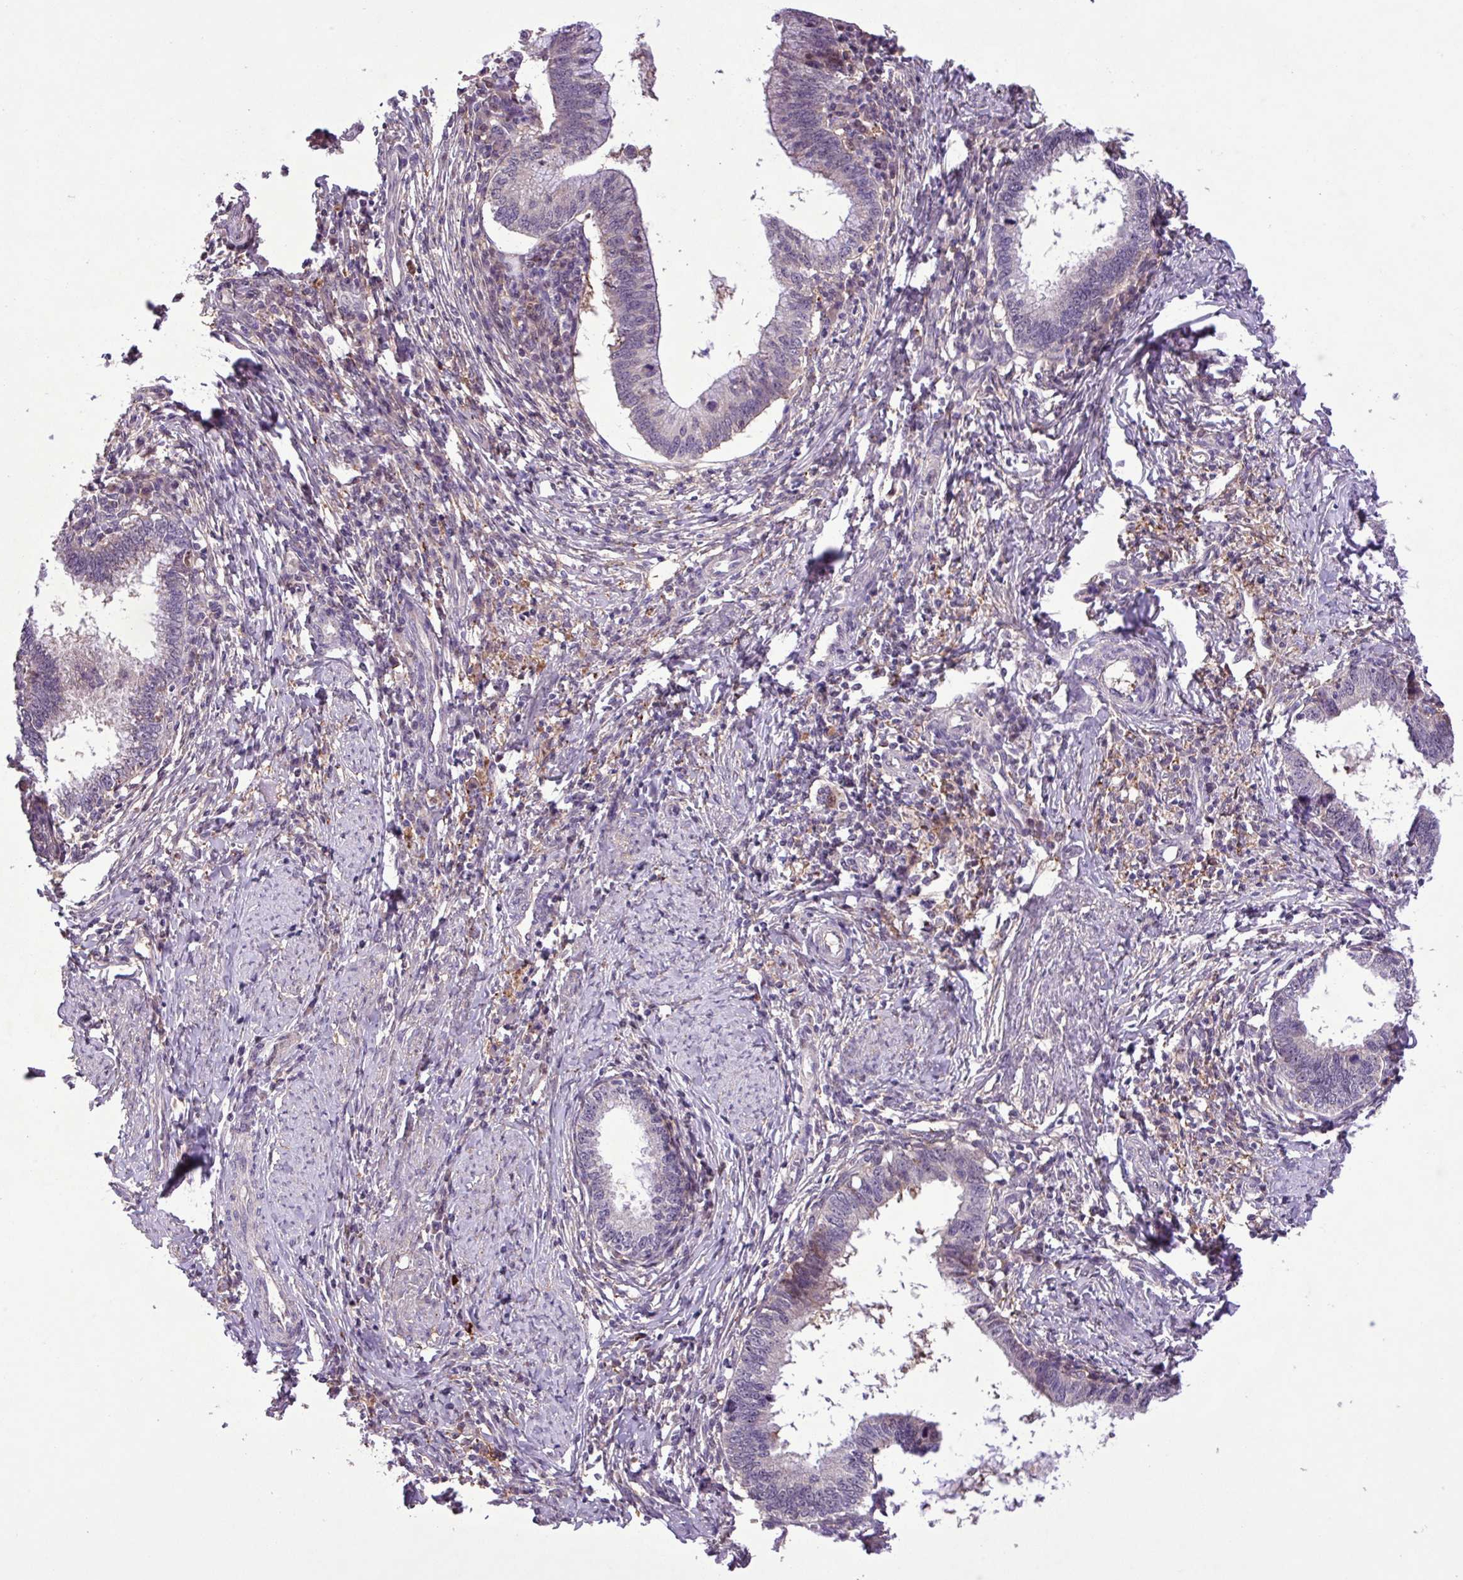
{"staining": {"intensity": "negative", "quantity": "none", "location": "none"}, "tissue": "cervical cancer", "cell_type": "Tumor cells", "image_type": "cancer", "snomed": [{"axis": "morphology", "description": "Adenocarcinoma, NOS"}, {"axis": "topography", "description": "Cervix"}], "caption": "High power microscopy histopathology image of an IHC image of adenocarcinoma (cervical), revealing no significant staining in tumor cells.", "gene": "RPP25L", "patient": {"sex": "female", "age": 36}}